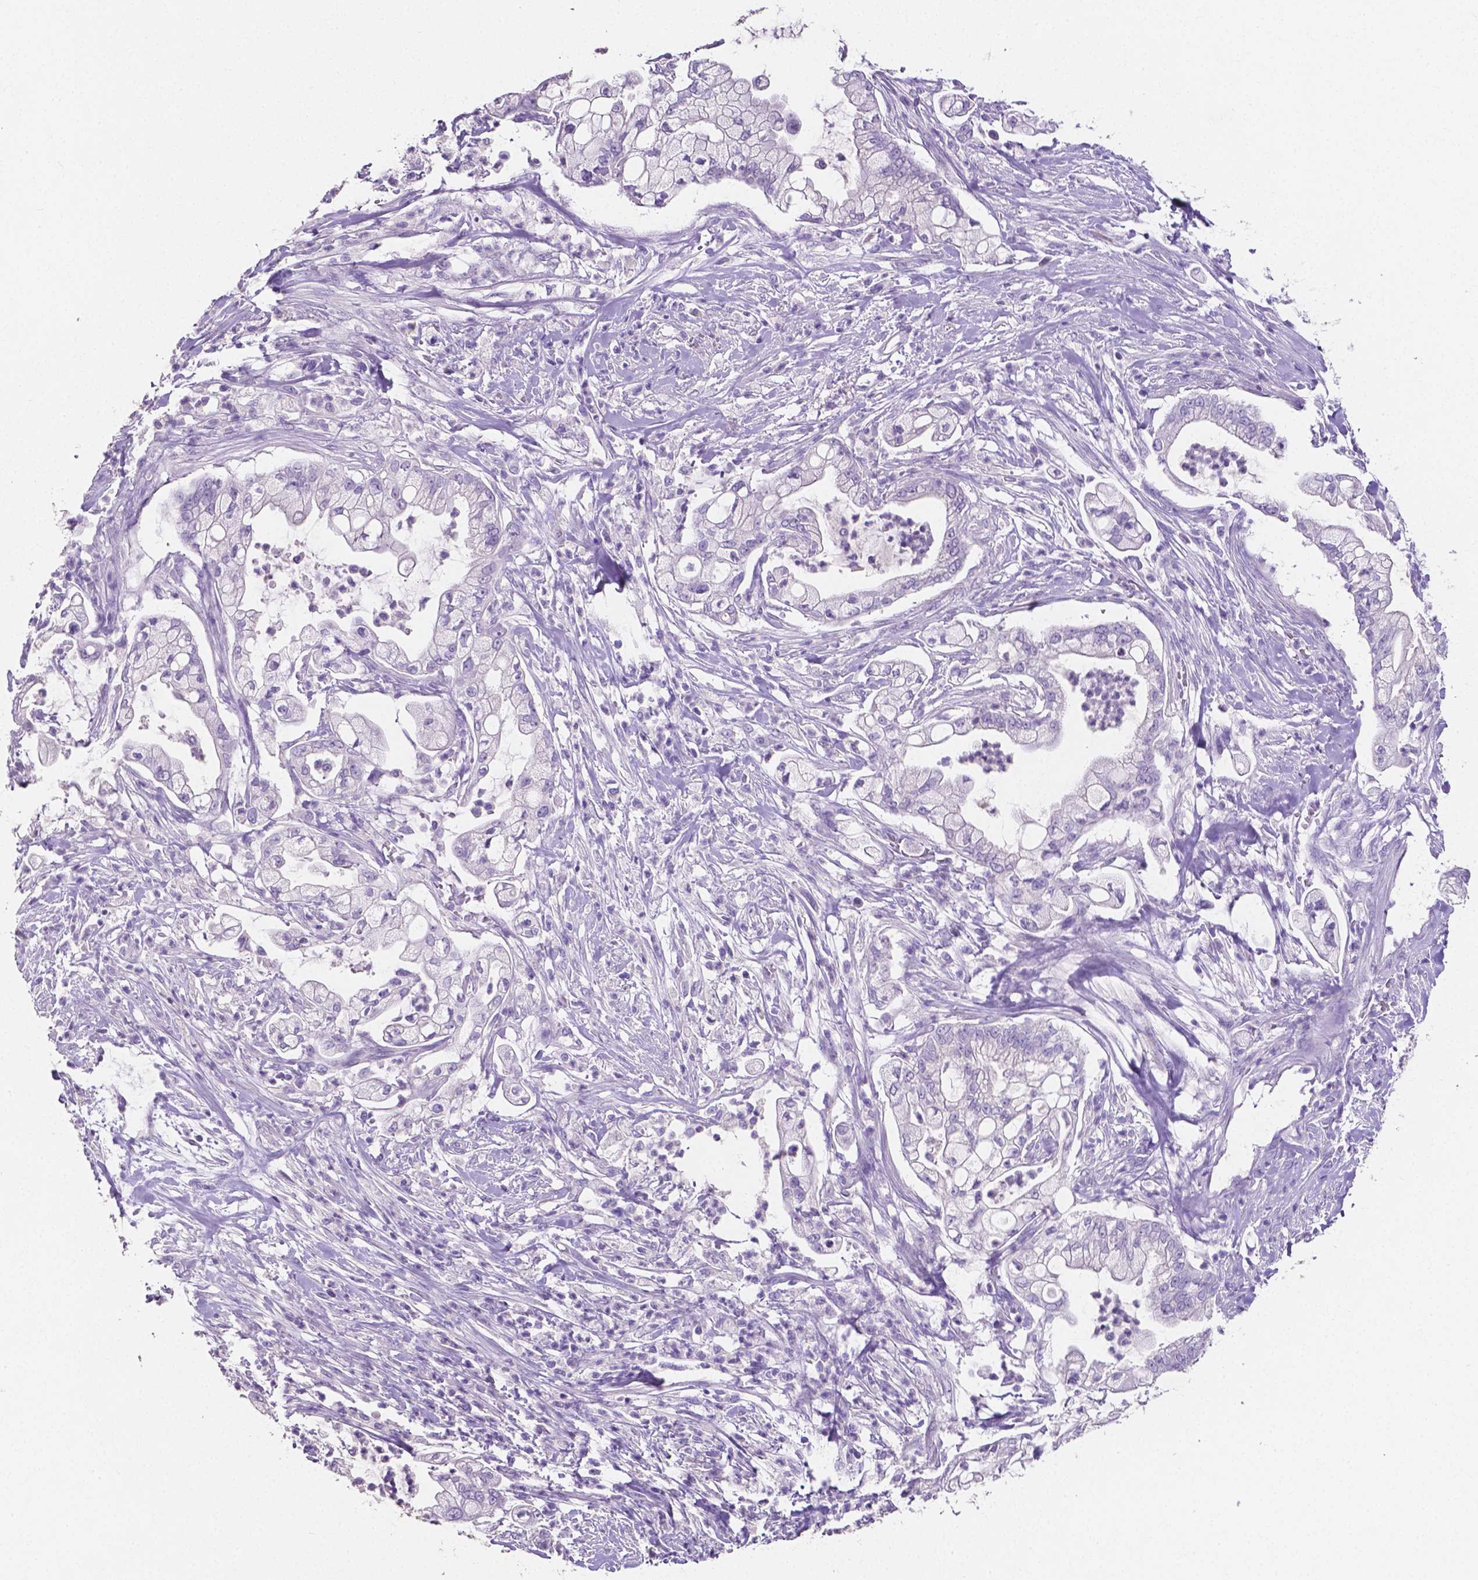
{"staining": {"intensity": "negative", "quantity": "none", "location": "none"}, "tissue": "pancreatic cancer", "cell_type": "Tumor cells", "image_type": "cancer", "snomed": [{"axis": "morphology", "description": "Adenocarcinoma, NOS"}, {"axis": "topography", "description": "Pancreas"}], "caption": "IHC micrograph of neoplastic tissue: human pancreatic cancer (adenocarcinoma) stained with DAB demonstrates no significant protein staining in tumor cells. Brightfield microscopy of IHC stained with DAB (brown) and hematoxylin (blue), captured at high magnification.", "gene": "SLC22A2", "patient": {"sex": "female", "age": 69}}